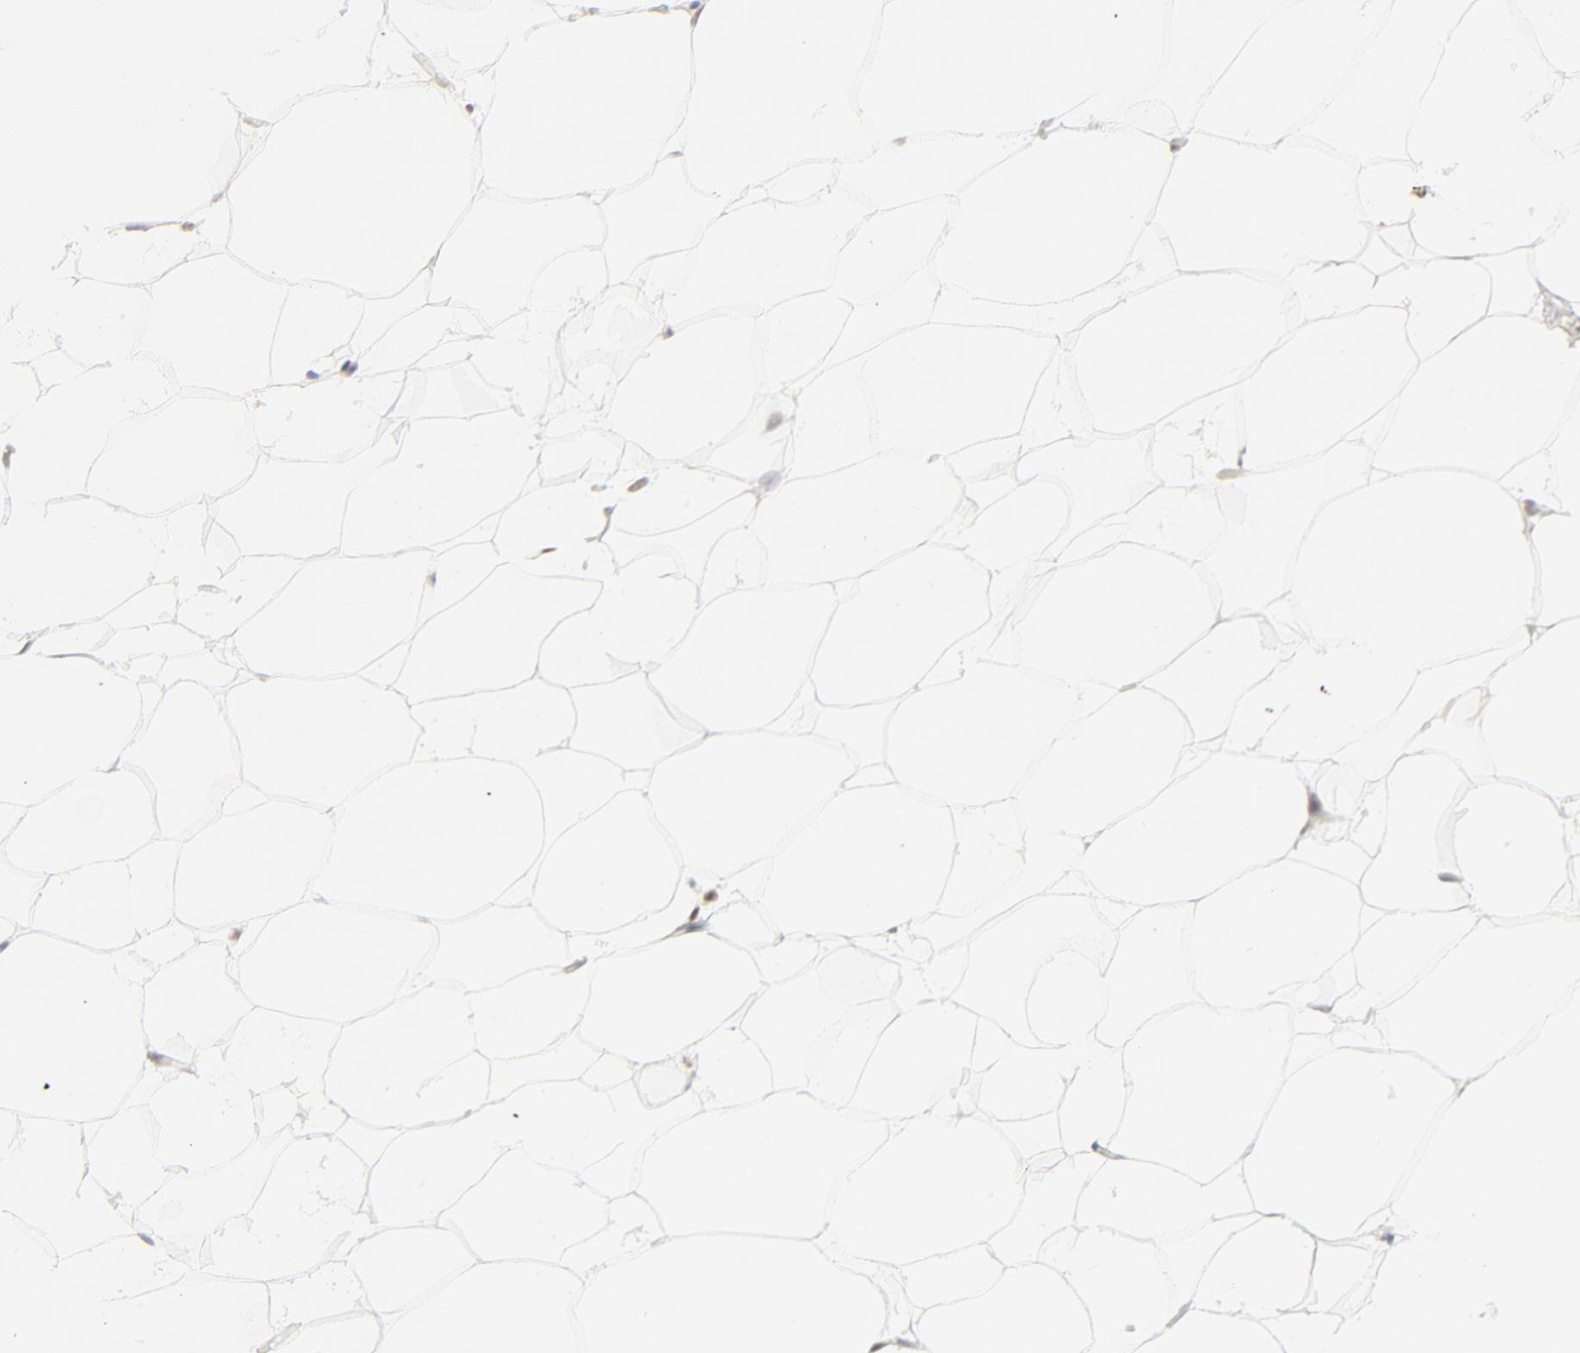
{"staining": {"intensity": "moderate", "quantity": ">75%", "location": "nuclear"}, "tissue": "adipose tissue", "cell_type": "Adipocytes", "image_type": "normal", "snomed": [{"axis": "morphology", "description": "Normal tissue, NOS"}, {"axis": "morphology", "description": "Duct carcinoma"}, {"axis": "topography", "description": "Breast"}, {"axis": "topography", "description": "Adipose tissue"}], "caption": "A medium amount of moderate nuclear positivity is appreciated in approximately >75% of adipocytes in unremarkable adipose tissue.", "gene": "PBX1", "patient": {"sex": "female", "age": 37}}